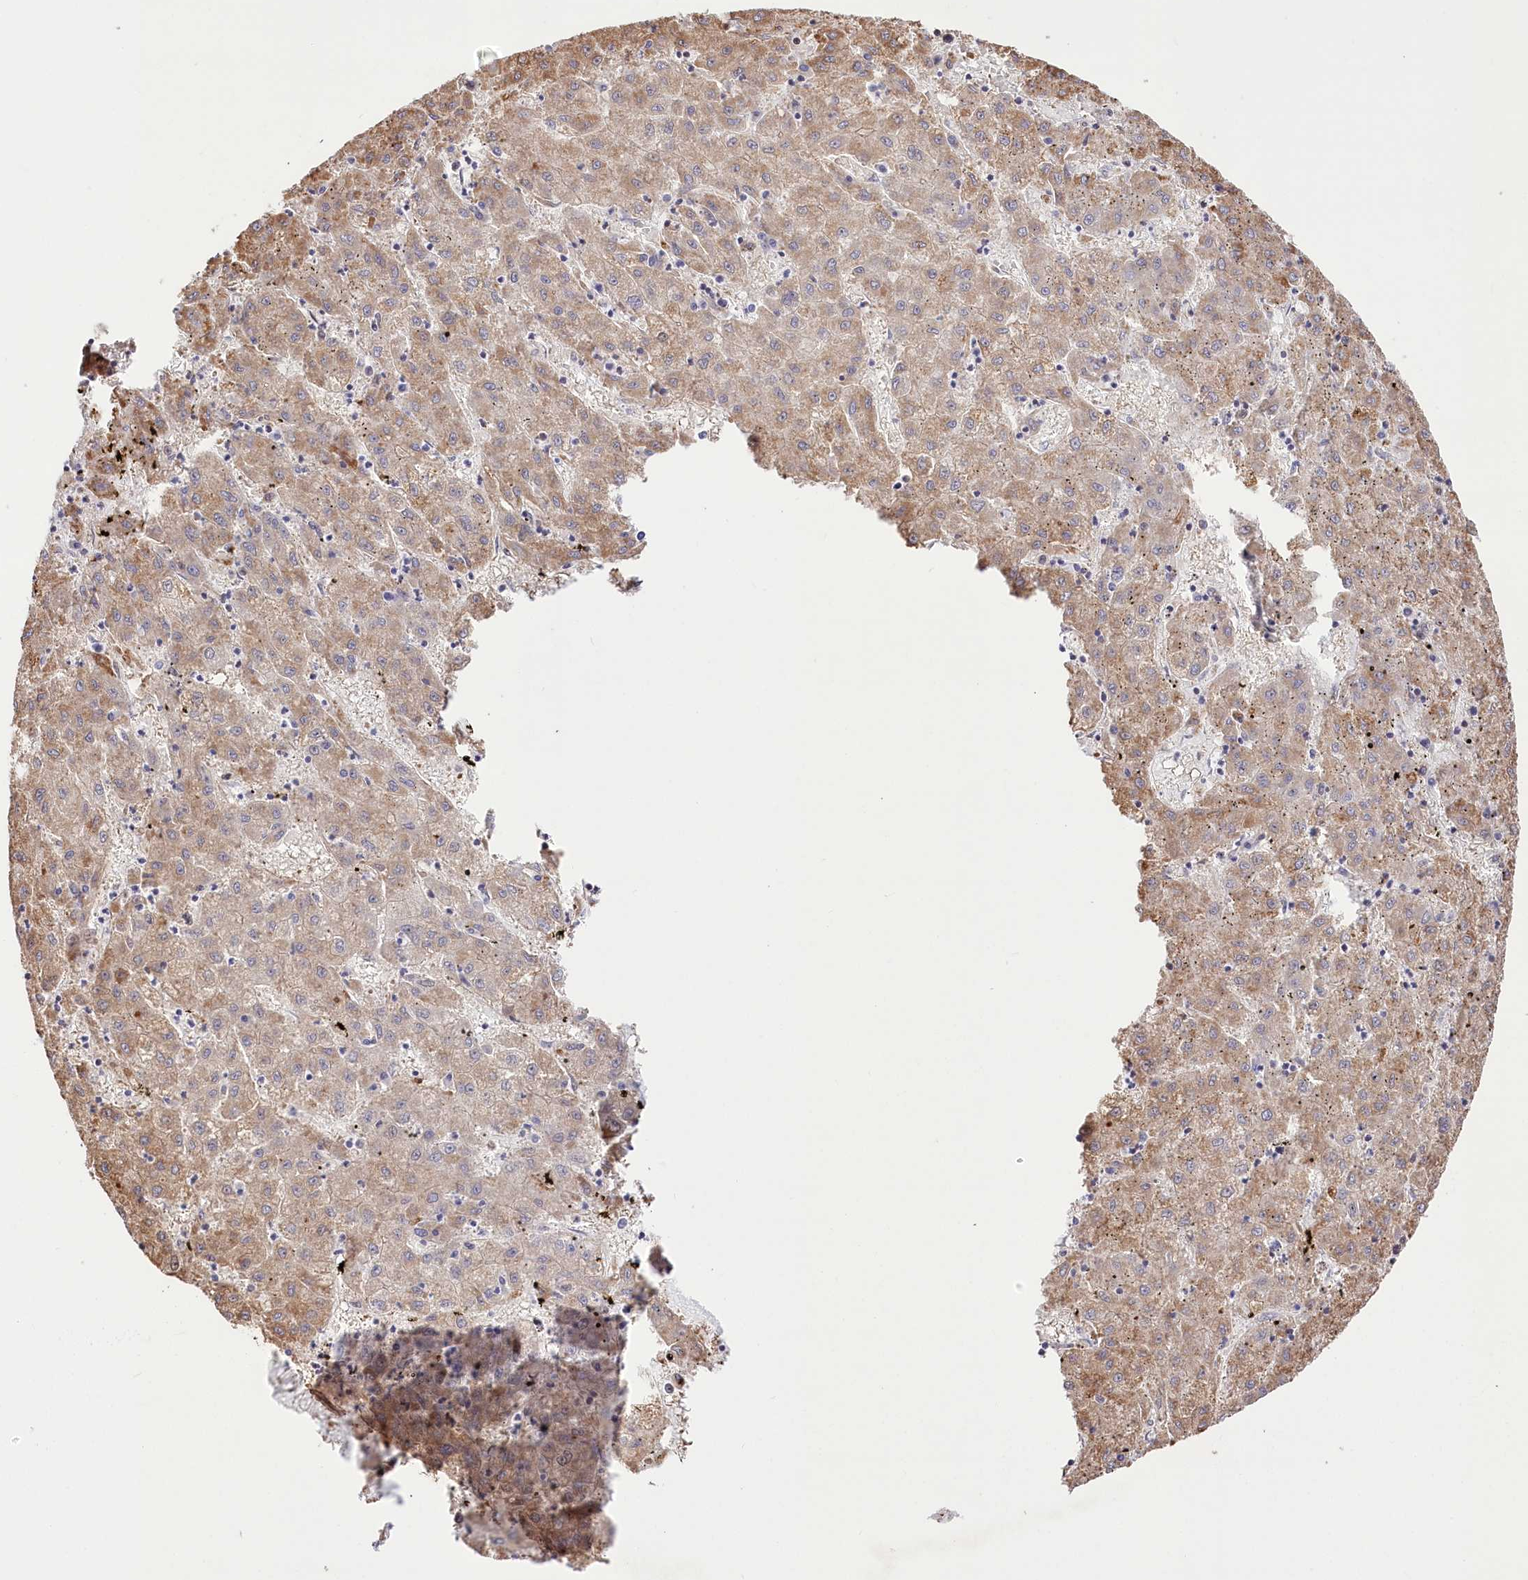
{"staining": {"intensity": "weak", "quantity": ">75%", "location": "cytoplasmic/membranous"}, "tissue": "liver cancer", "cell_type": "Tumor cells", "image_type": "cancer", "snomed": [{"axis": "morphology", "description": "Carcinoma, Hepatocellular, NOS"}, {"axis": "topography", "description": "Liver"}], "caption": "Liver hepatocellular carcinoma tissue displays weak cytoplasmic/membranous expression in approximately >75% of tumor cells", "gene": "RNF24", "patient": {"sex": "male", "age": 72}}